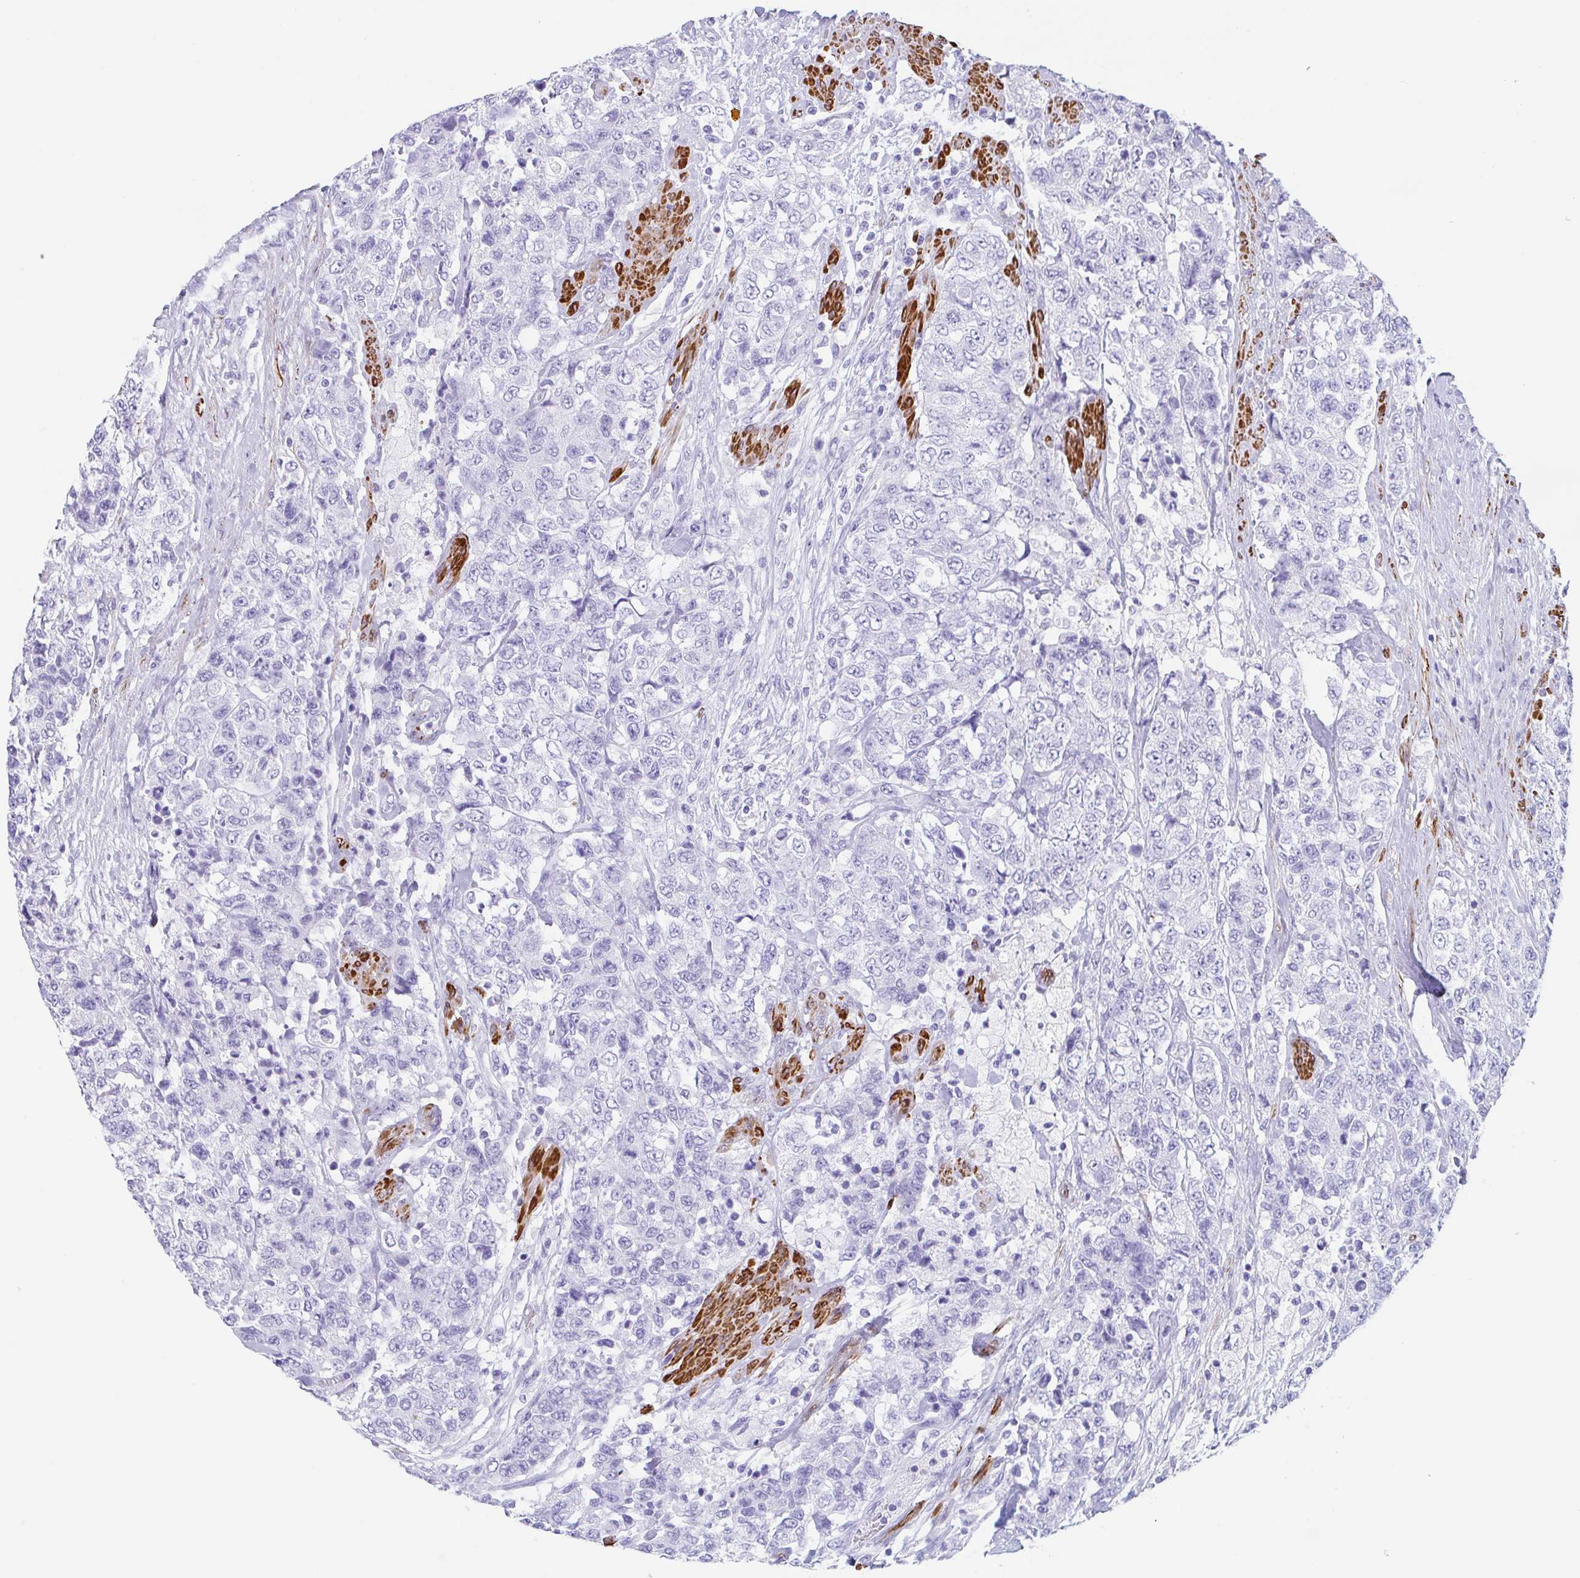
{"staining": {"intensity": "negative", "quantity": "none", "location": "none"}, "tissue": "urothelial cancer", "cell_type": "Tumor cells", "image_type": "cancer", "snomed": [{"axis": "morphology", "description": "Urothelial carcinoma, High grade"}, {"axis": "topography", "description": "Urinary bladder"}], "caption": "High power microscopy micrograph of an immunohistochemistry (IHC) photomicrograph of urothelial carcinoma (high-grade), revealing no significant positivity in tumor cells.", "gene": "TAS2R41", "patient": {"sex": "female", "age": 78}}